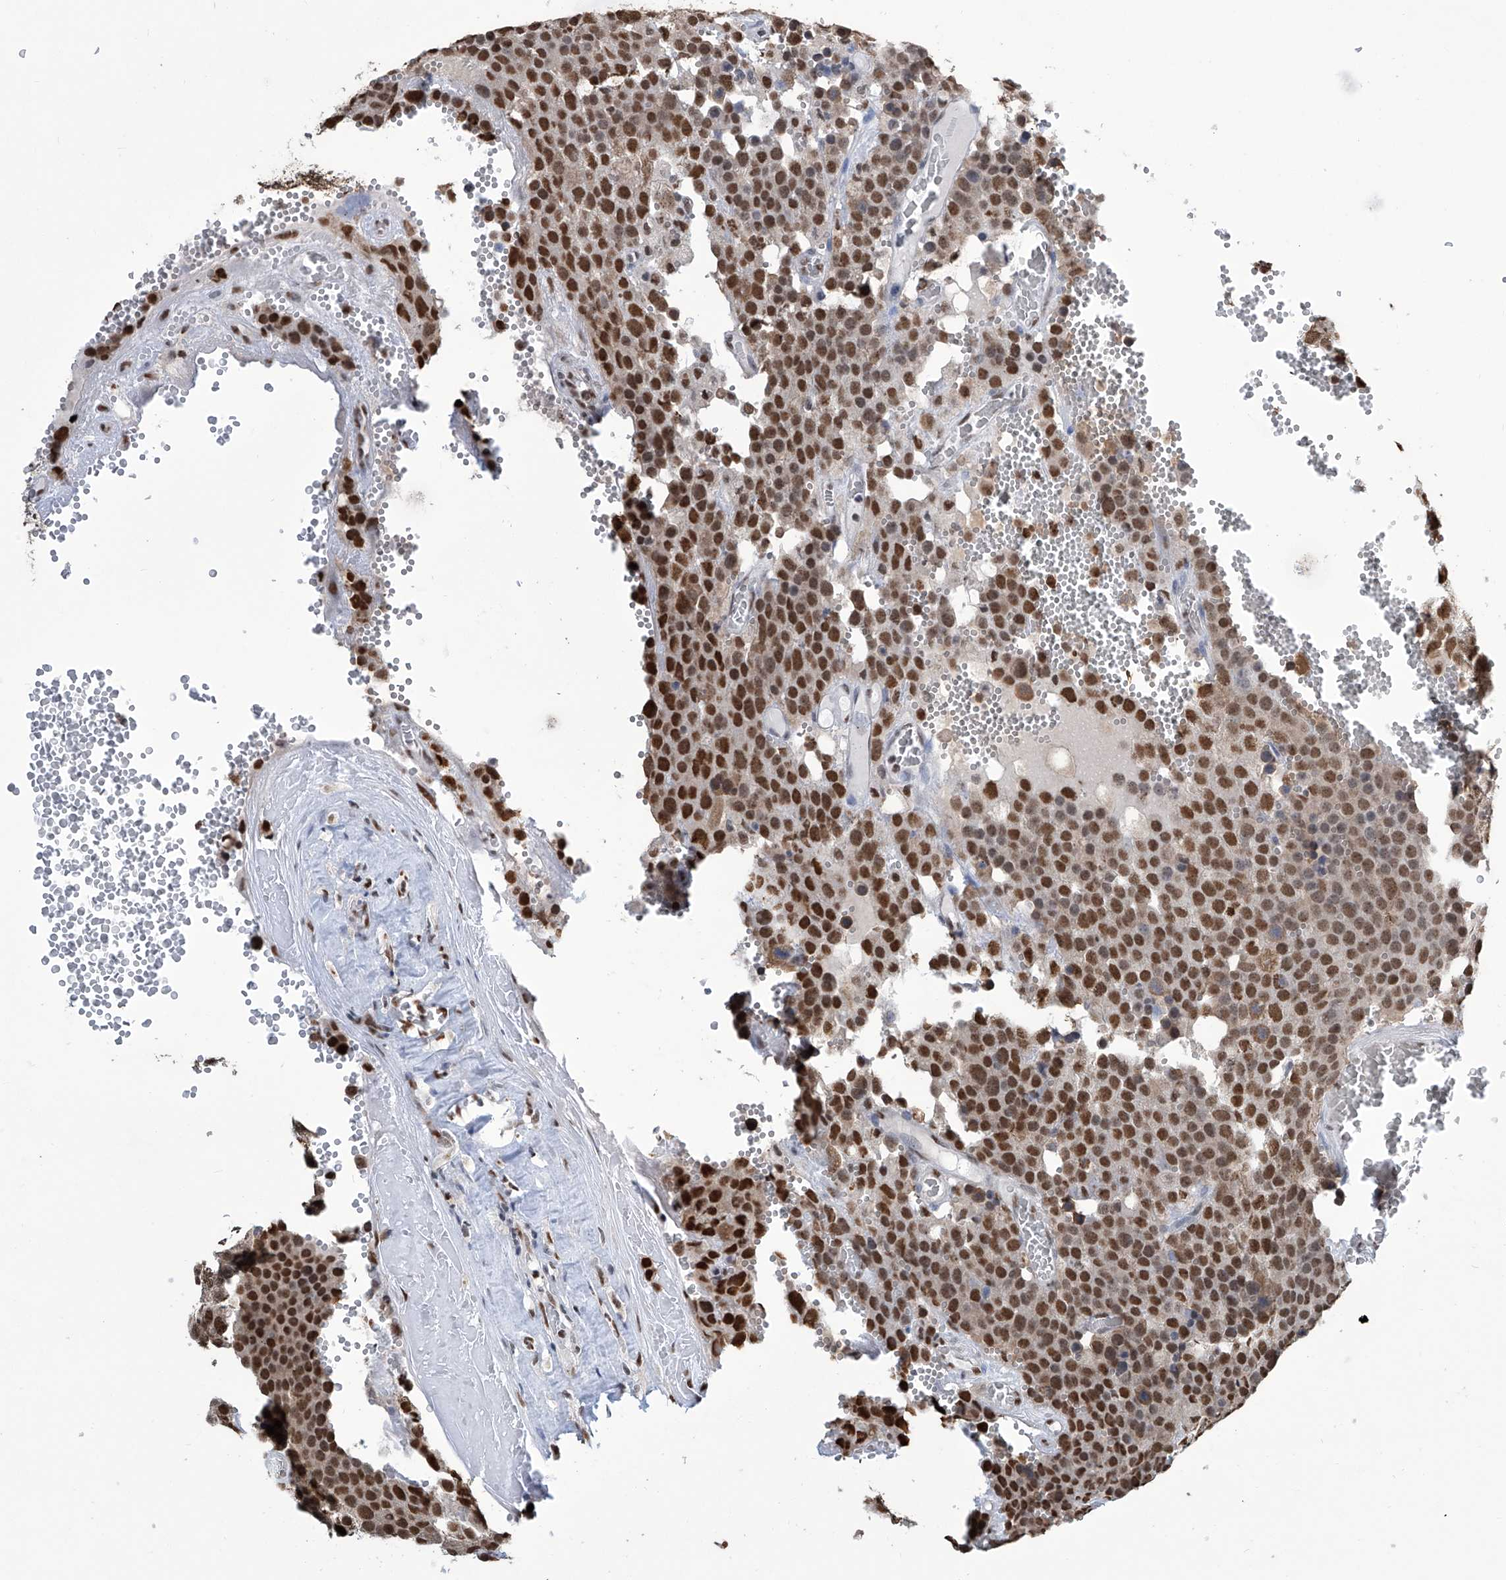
{"staining": {"intensity": "strong", "quantity": ">75%", "location": "nuclear"}, "tissue": "testis cancer", "cell_type": "Tumor cells", "image_type": "cancer", "snomed": [{"axis": "morphology", "description": "Seminoma, NOS"}, {"axis": "topography", "description": "Testis"}], "caption": "High-magnification brightfield microscopy of testis cancer (seminoma) stained with DAB (brown) and counterstained with hematoxylin (blue). tumor cells exhibit strong nuclear expression is identified in approximately>75% of cells.", "gene": "SREBF2", "patient": {"sex": "male", "age": 71}}